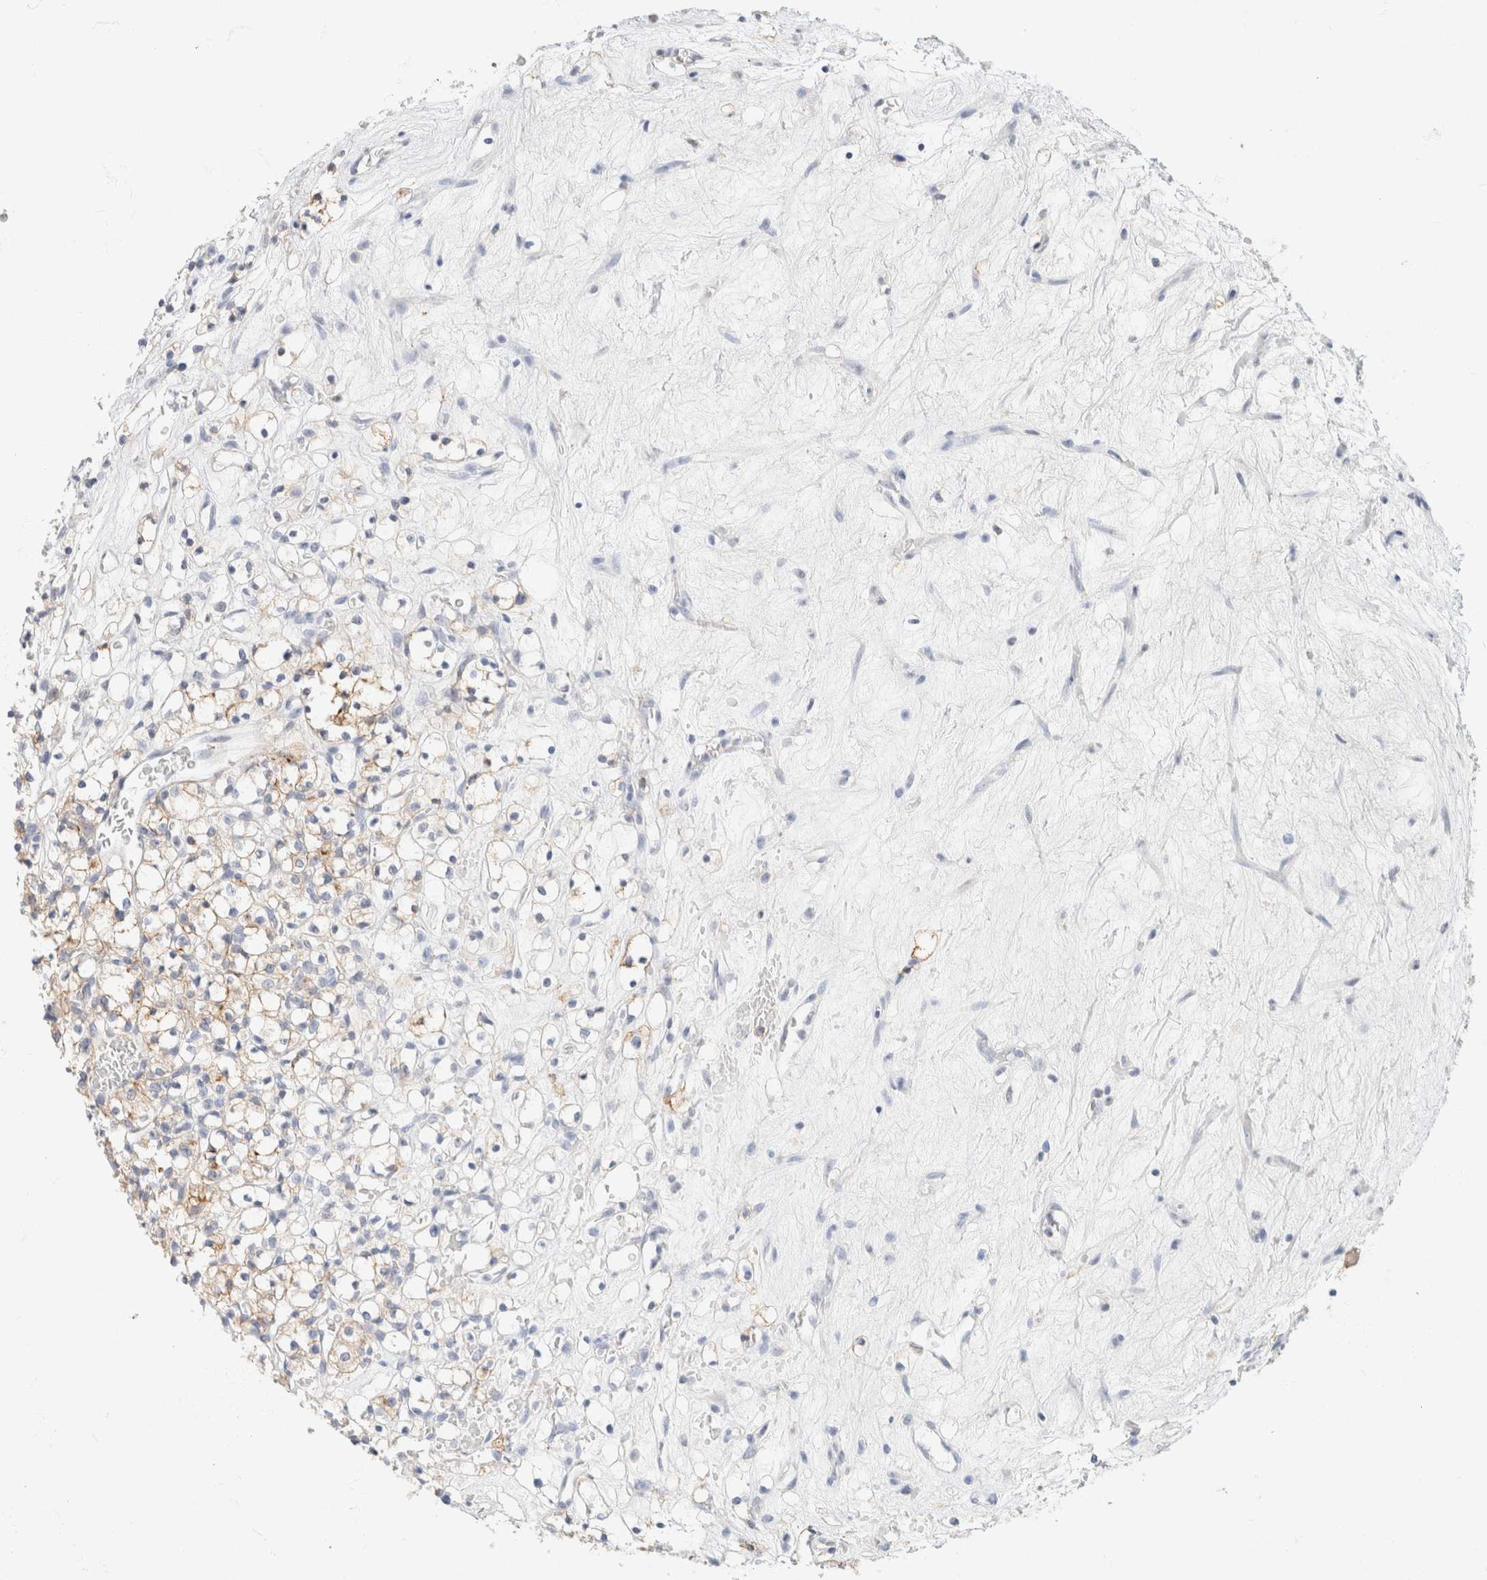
{"staining": {"intensity": "moderate", "quantity": "25%-75%", "location": "cytoplasmic/membranous"}, "tissue": "renal cancer", "cell_type": "Tumor cells", "image_type": "cancer", "snomed": [{"axis": "morphology", "description": "Normal tissue, NOS"}, {"axis": "morphology", "description": "Adenocarcinoma, NOS"}, {"axis": "topography", "description": "Kidney"}], "caption": "Immunohistochemical staining of human renal adenocarcinoma shows moderate cytoplasmic/membranous protein expression in approximately 25%-75% of tumor cells.", "gene": "CA12", "patient": {"sex": "female", "age": 72}}